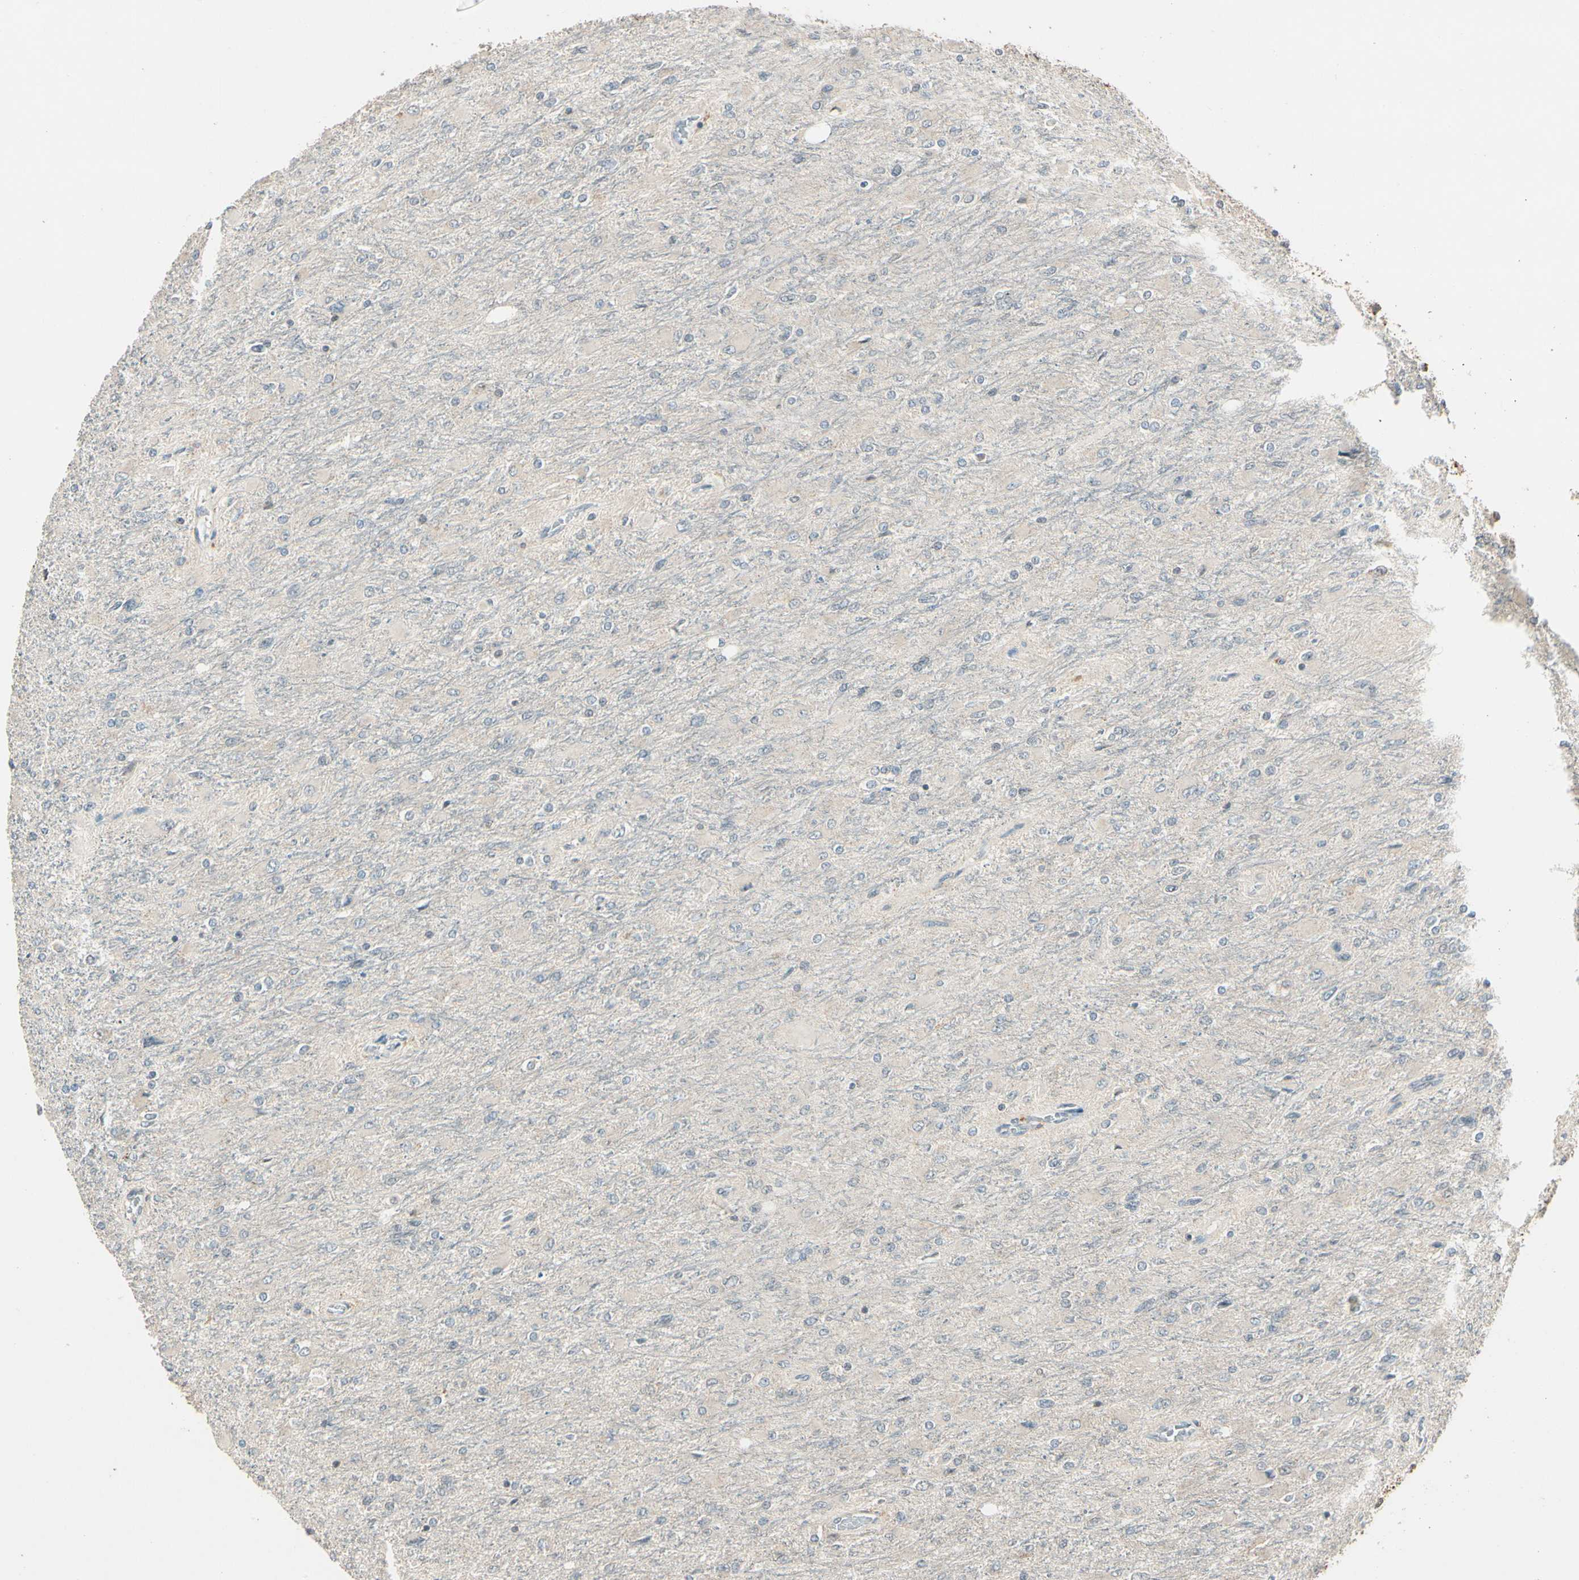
{"staining": {"intensity": "negative", "quantity": "none", "location": "none"}, "tissue": "glioma", "cell_type": "Tumor cells", "image_type": "cancer", "snomed": [{"axis": "morphology", "description": "Glioma, malignant, High grade"}, {"axis": "topography", "description": "Cerebral cortex"}], "caption": "DAB (3,3'-diaminobenzidine) immunohistochemical staining of glioma displays no significant expression in tumor cells.", "gene": "ZSCAN12", "patient": {"sex": "female", "age": 36}}